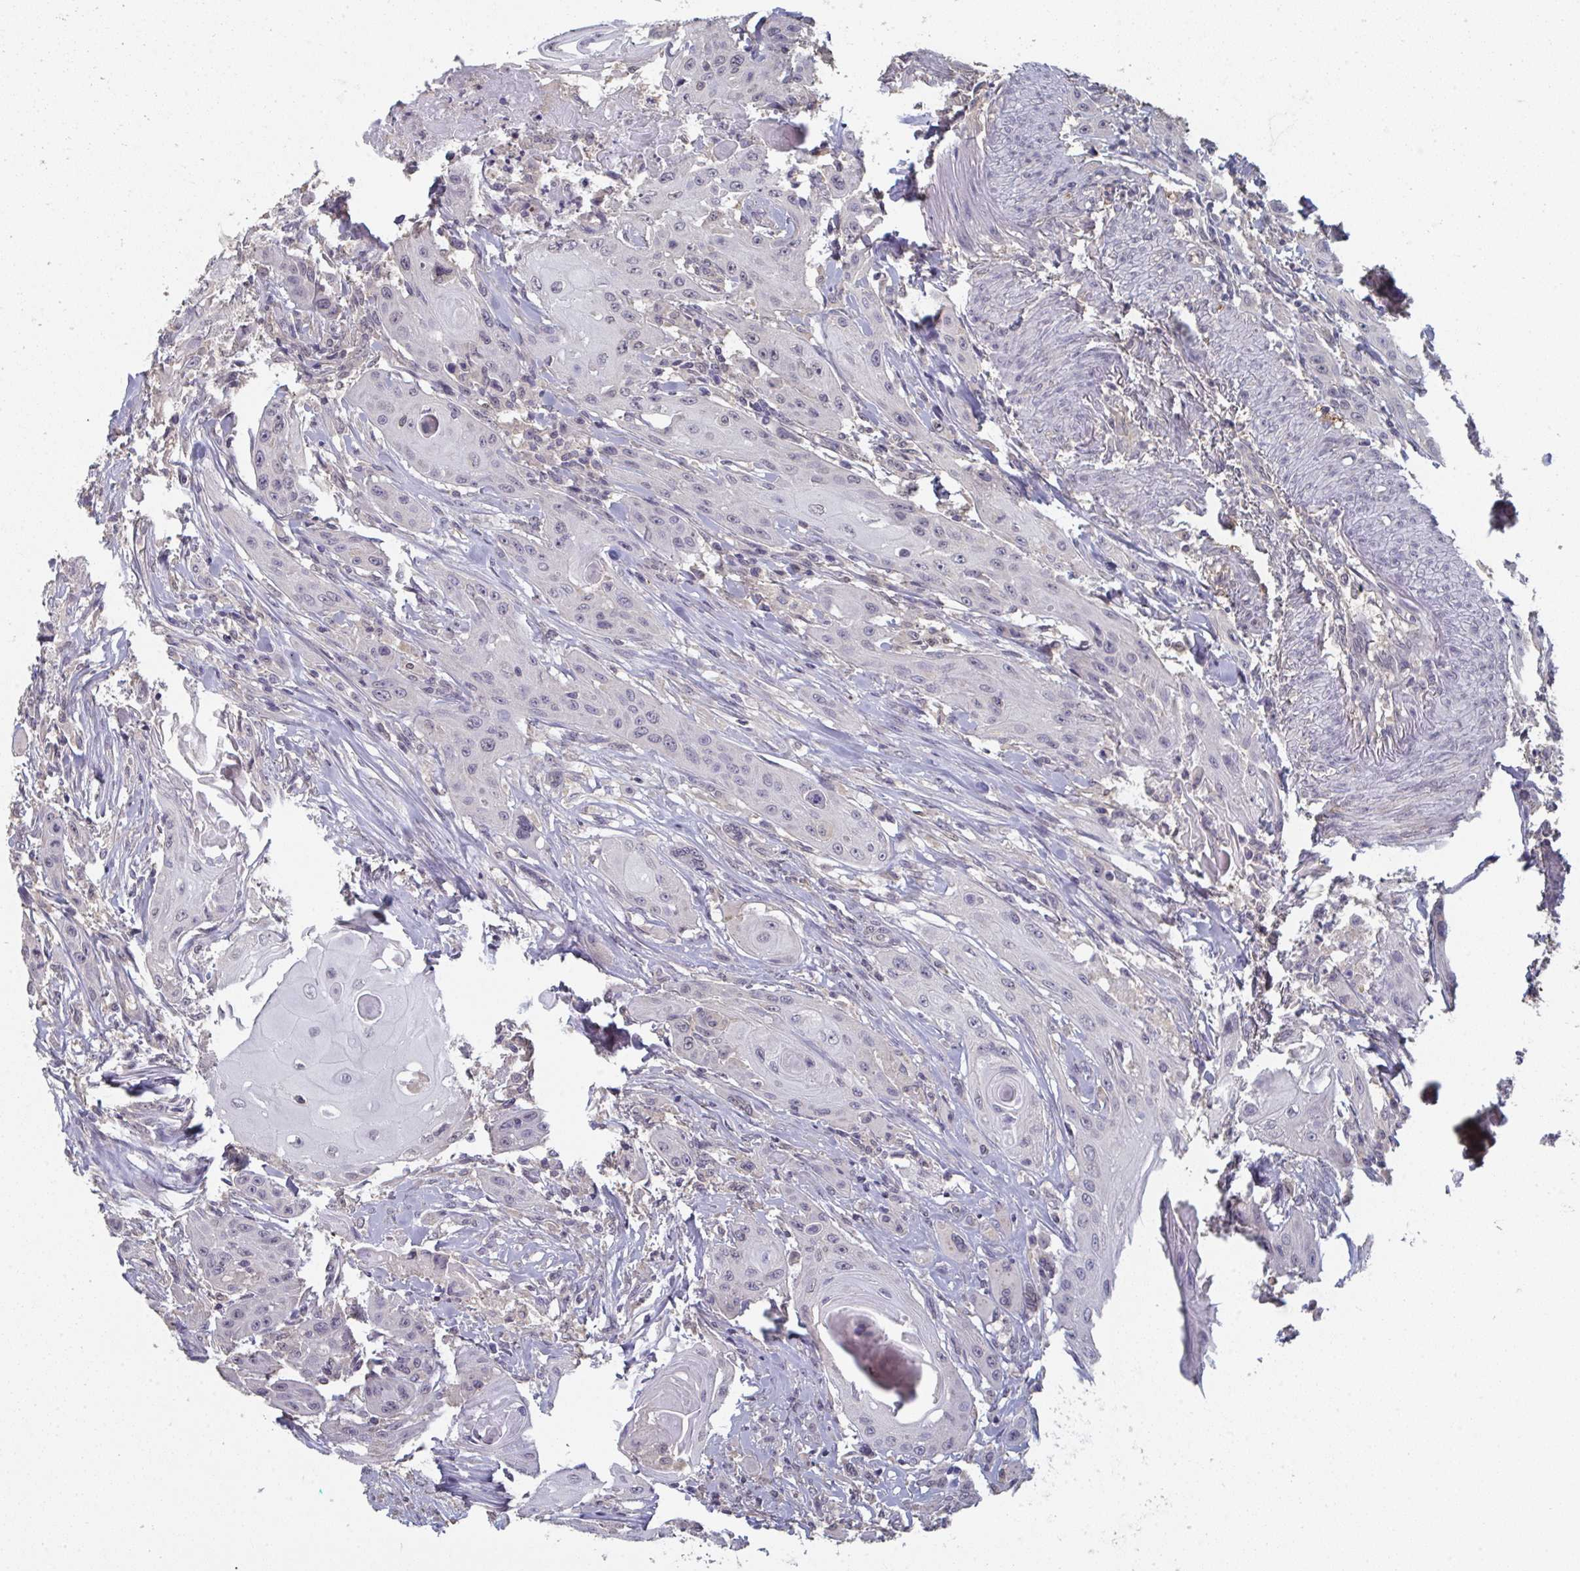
{"staining": {"intensity": "negative", "quantity": "none", "location": "none"}, "tissue": "head and neck cancer", "cell_type": "Tumor cells", "image_type": "cancer", "snomed": [{"axis": "morphology", "description": "Squamous cell carcinoma, NOS"}, {"axis": "topography", "description": "Oral tissue"}, {"axis": "topography", "description": "Head-Neck"}, {"axis": "topography", "description": "Neck, NOS"}], "caption": "A high-resolution micrograph shows IHC staining of head and neck squamous cell carcinoma, which shows no significant expression in tumor cells.", "gene": "LIX1", "patient": {"sex": "female", "age": 55}}